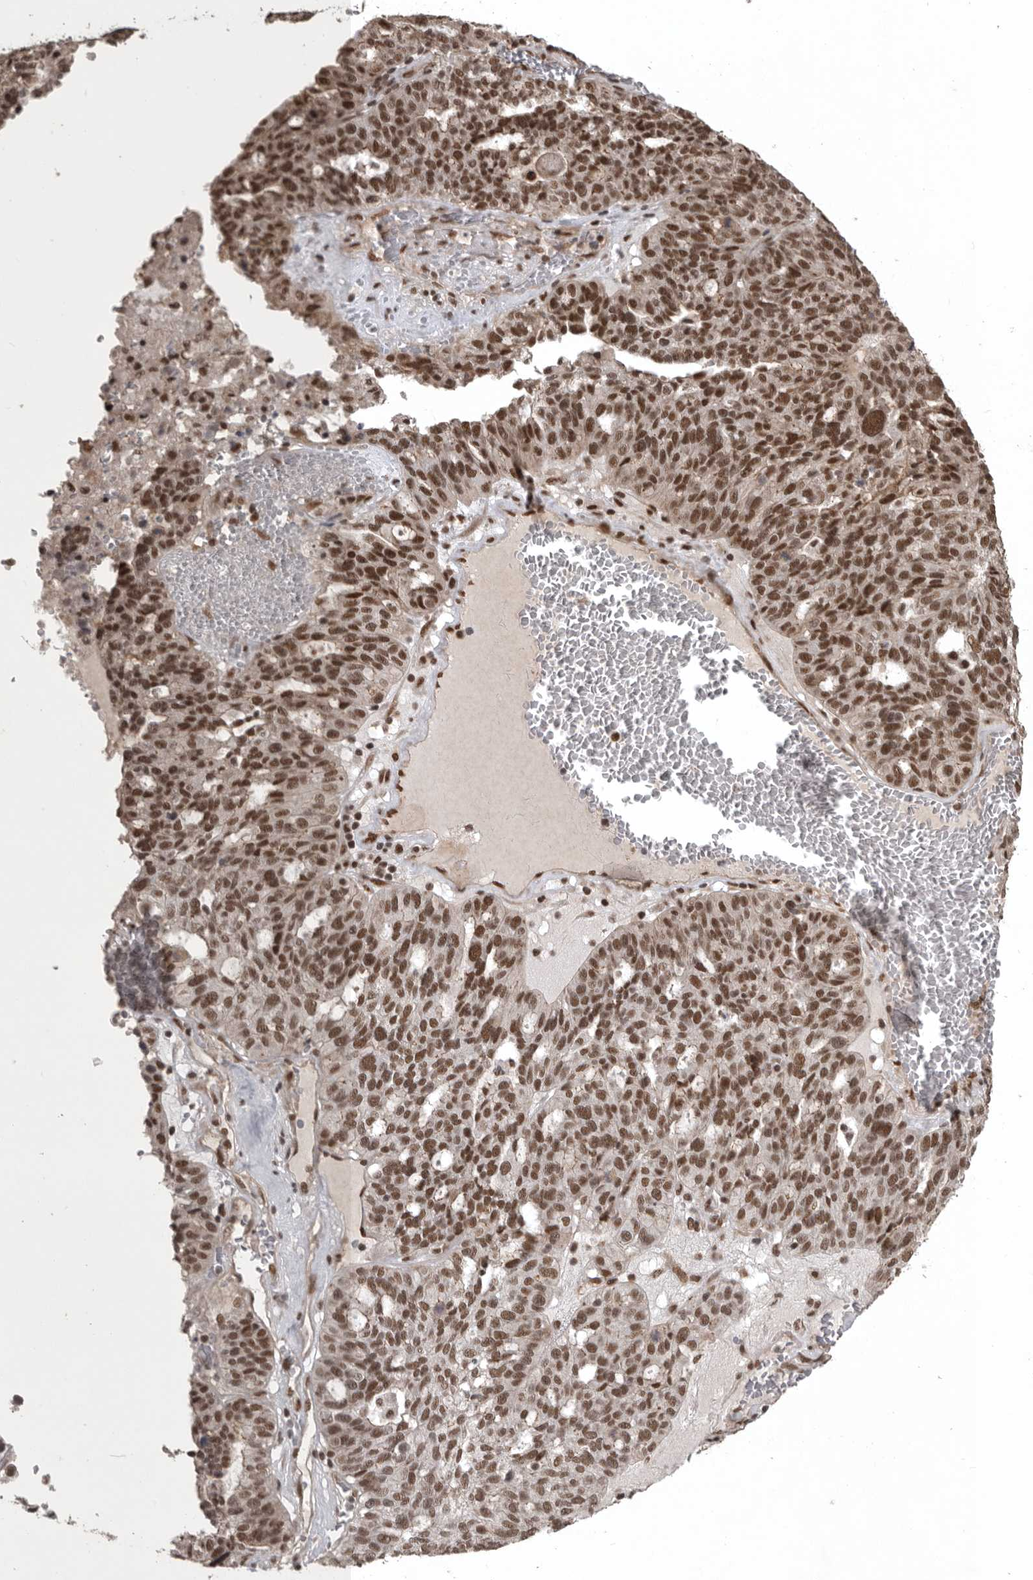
{"staining": {"intensity": "strong", "quantity": ">75%", "location": "nuclear"}, "tissue": "ovarian cancer", "cell_type": "Tumor cells", "image_type": "cancer", "snomed": [{"axis": "morphology", "description": "Cystadenocarcinoma, serous, NOS"}, {"axis": "topography", "description": "Ovary"}], "caption": "Protein expression analysis of serous cystadenocarcinoma (ovarian) displays strong nuclear positivity in approximately >75% of tumor cells. (DAB (3,3'-diaminobenzidine) = brown stain, brightfield microscopy at high magnification).", "gene": "CBLL1", "patient": {"sex": "female", "age": 59}}